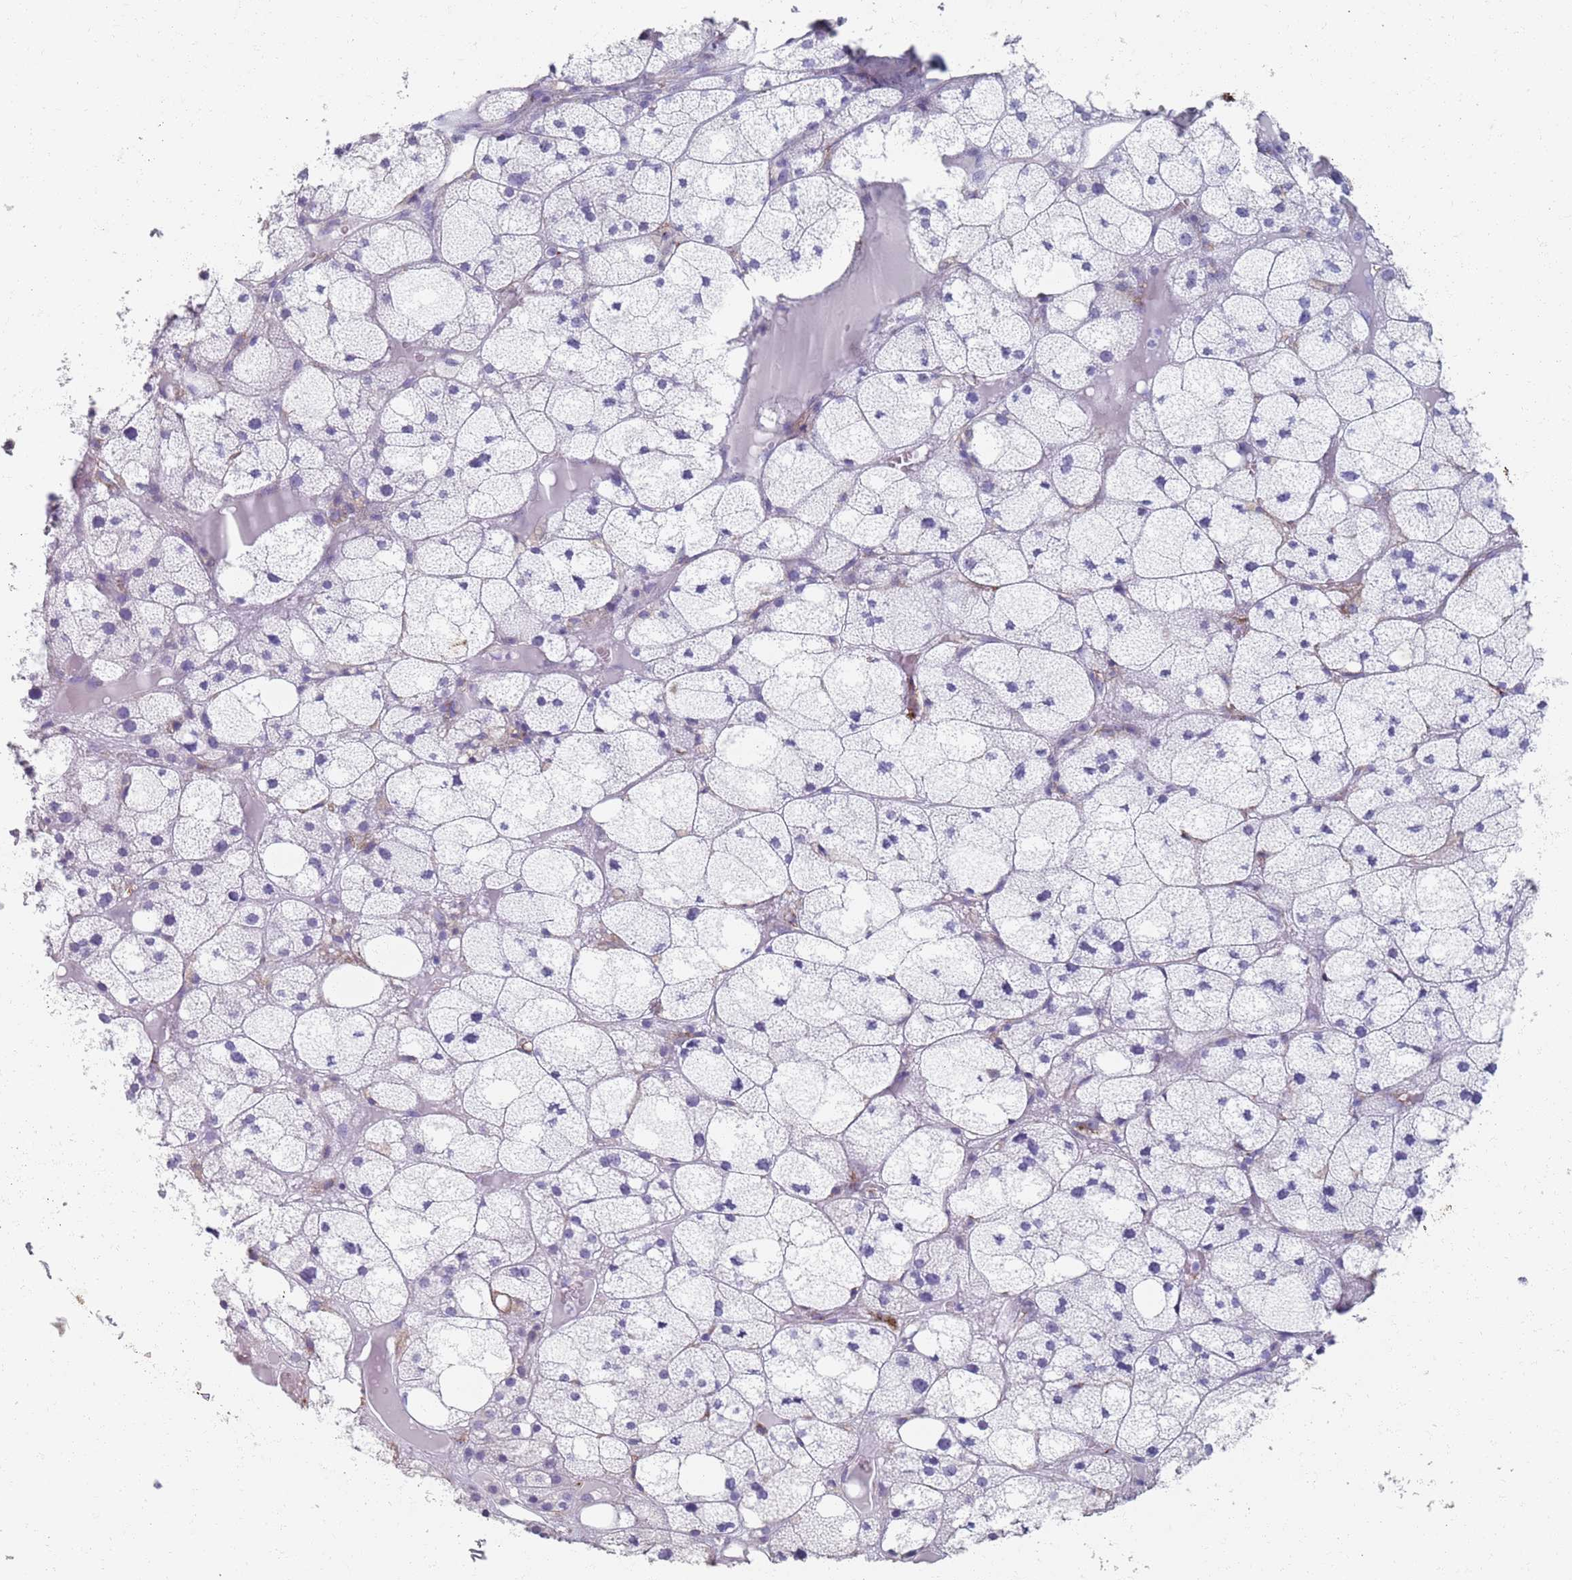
{"staining": {"intensity": "negative", "quantity": "none", "location": "none"}, "tissue": "adrenal gland", "cell_type": "Glandular cells", "image_type": "normal", "snomed": [{"axis": "morphology", "description": "Normal tissue, NOS"}, {"axis": "topography", "description": "Adrenal gland"}], "caption": "Immunohistochemistry (IHC) histopathology image of unremarkable adrenal gland stained for a protein (brown), which reveals no staining in glandular cells. The staining is performed using DAB (3,3'-diaminobenzidine) brown chromogen with nuclei counter-stained in using hematoxylin.", "gene": "PLOD1", "patient": {"sex": "female", "age": 61}}